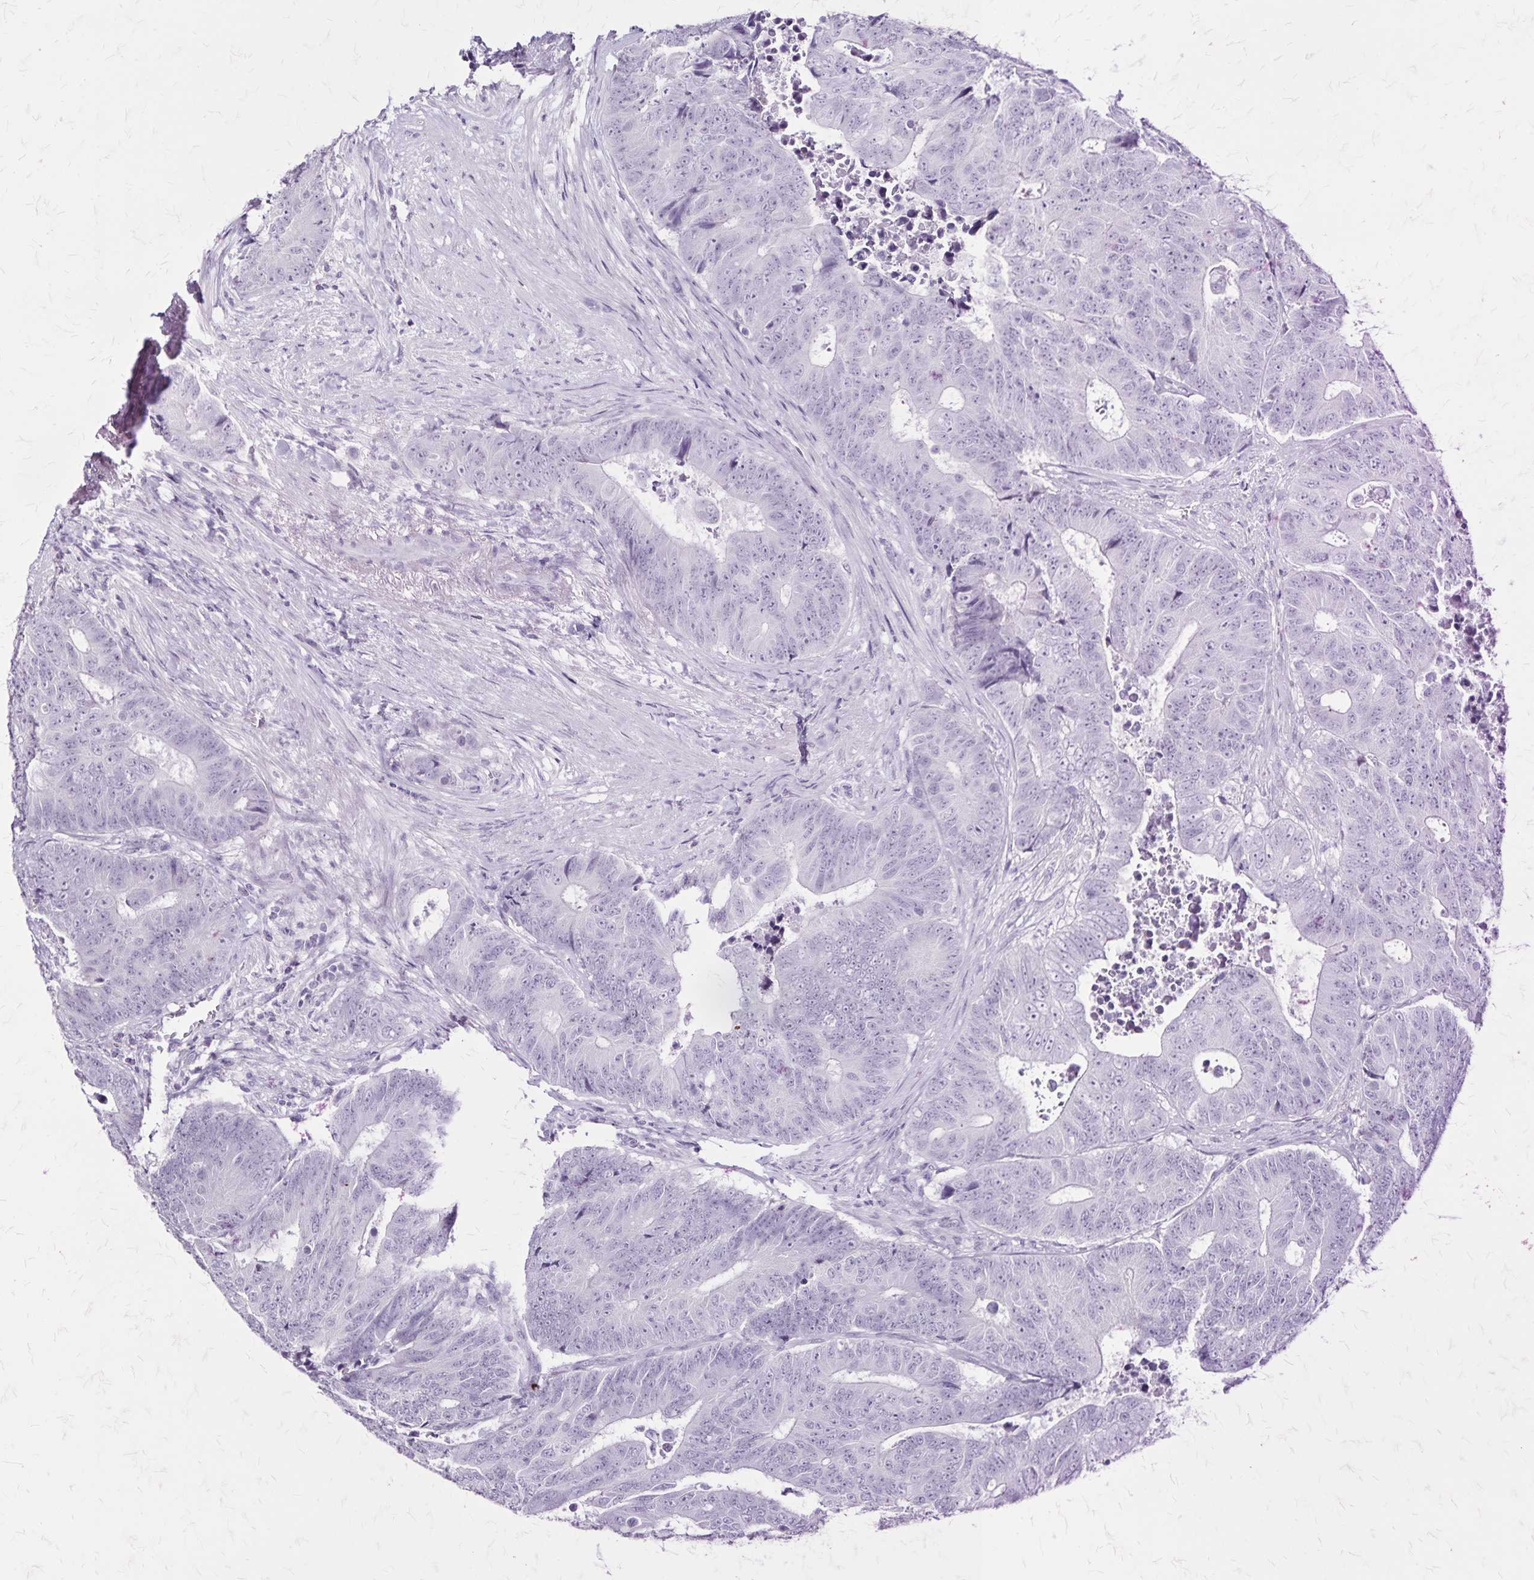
{"staining": {"intensity": "negative", "quantity": "none", "location": "none"}, "tissue": "colorectal cancer", "cell_type": "Tumor cells", "image_type": "cancer", "snomed": [{"axis": "morphology", "description": "Adenocarcinoma, NOS"}, {"axis": "topography", "description": "Colon"}], "caption": "Tumor cells show no significant staining in colorectal cancer (adenocarcinoma).", "gene": "KRT2", "patient": {"sex": "female", "age": 48}}